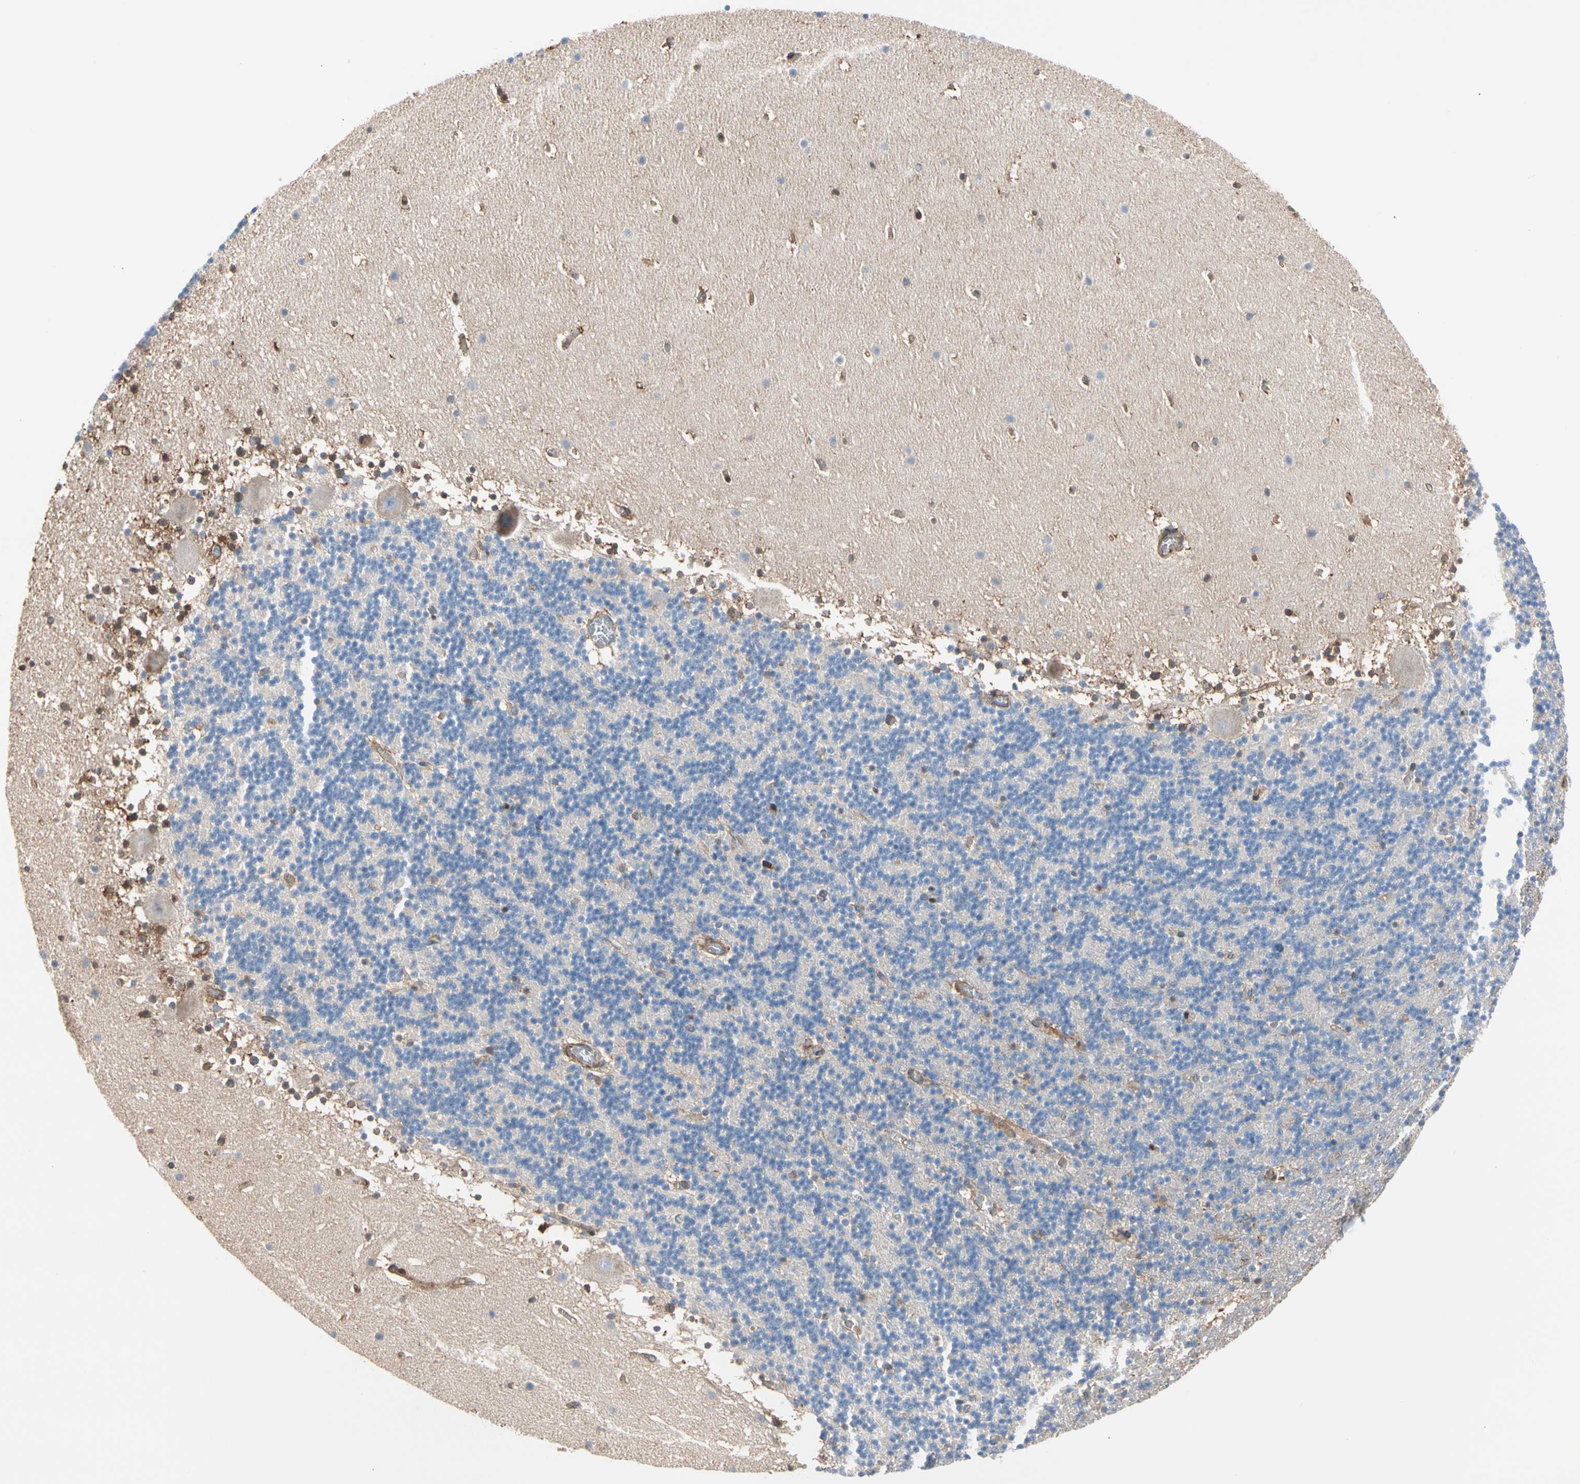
{"staining": {"intensity": "negative", "quantity": "none", "location": "none"}, "tissue": "cerebellum", "cell_type": "Cells in granular layer", "image_type": "normal", "snomed": [{"axis": "morphology", "description": "Normal tissue, NOS"}, {"axis": "topography", "description": "Cerebellum"}], "caption": "Cells in granular layer show no significant expression in benign cerebellum. (DAB (3,3'-diaminobenzidine) IHC with hematoxylin counter stain).", "gene": "ROCK1", "patient": {"sex": "male", "age": 45}}